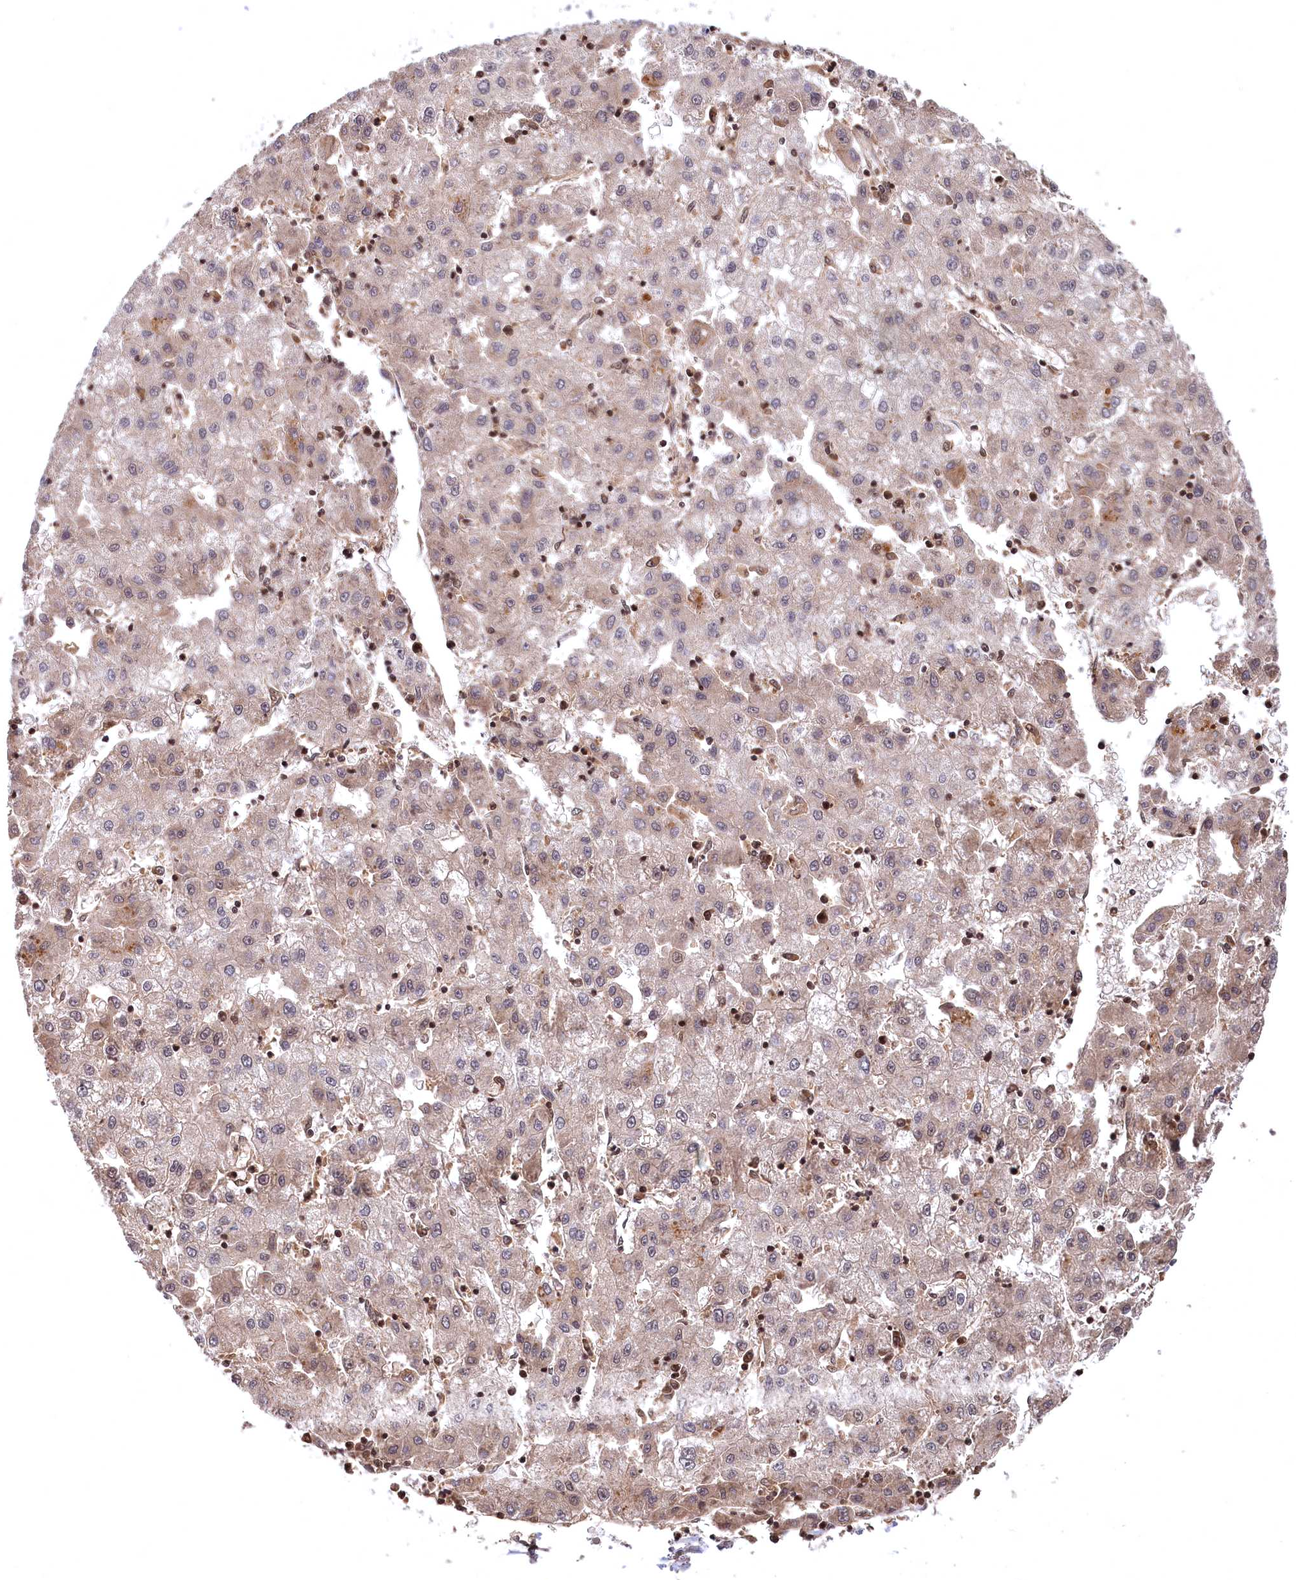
{"staining": {"intensity": "weak", "quantity": "<25%", "location": "cytoplasmic/membranous,nuclear"}, "tissue": "liver cancer", "cell_type": "Tumor cells", "image_type": "cancer", "snomed": [{"axis": "morphology", "description": "Carcinoma, Hepatocellular, NOS"}, {"axis": "topography", "description": "Liver"}], "caption": "IHC image of human liver hepatocellular carcinoma stained for a protein (brown), which reveals no staining in tumor cells.", "gene": "C11orf54", "patient": {"sex": "male", "age": 72}}